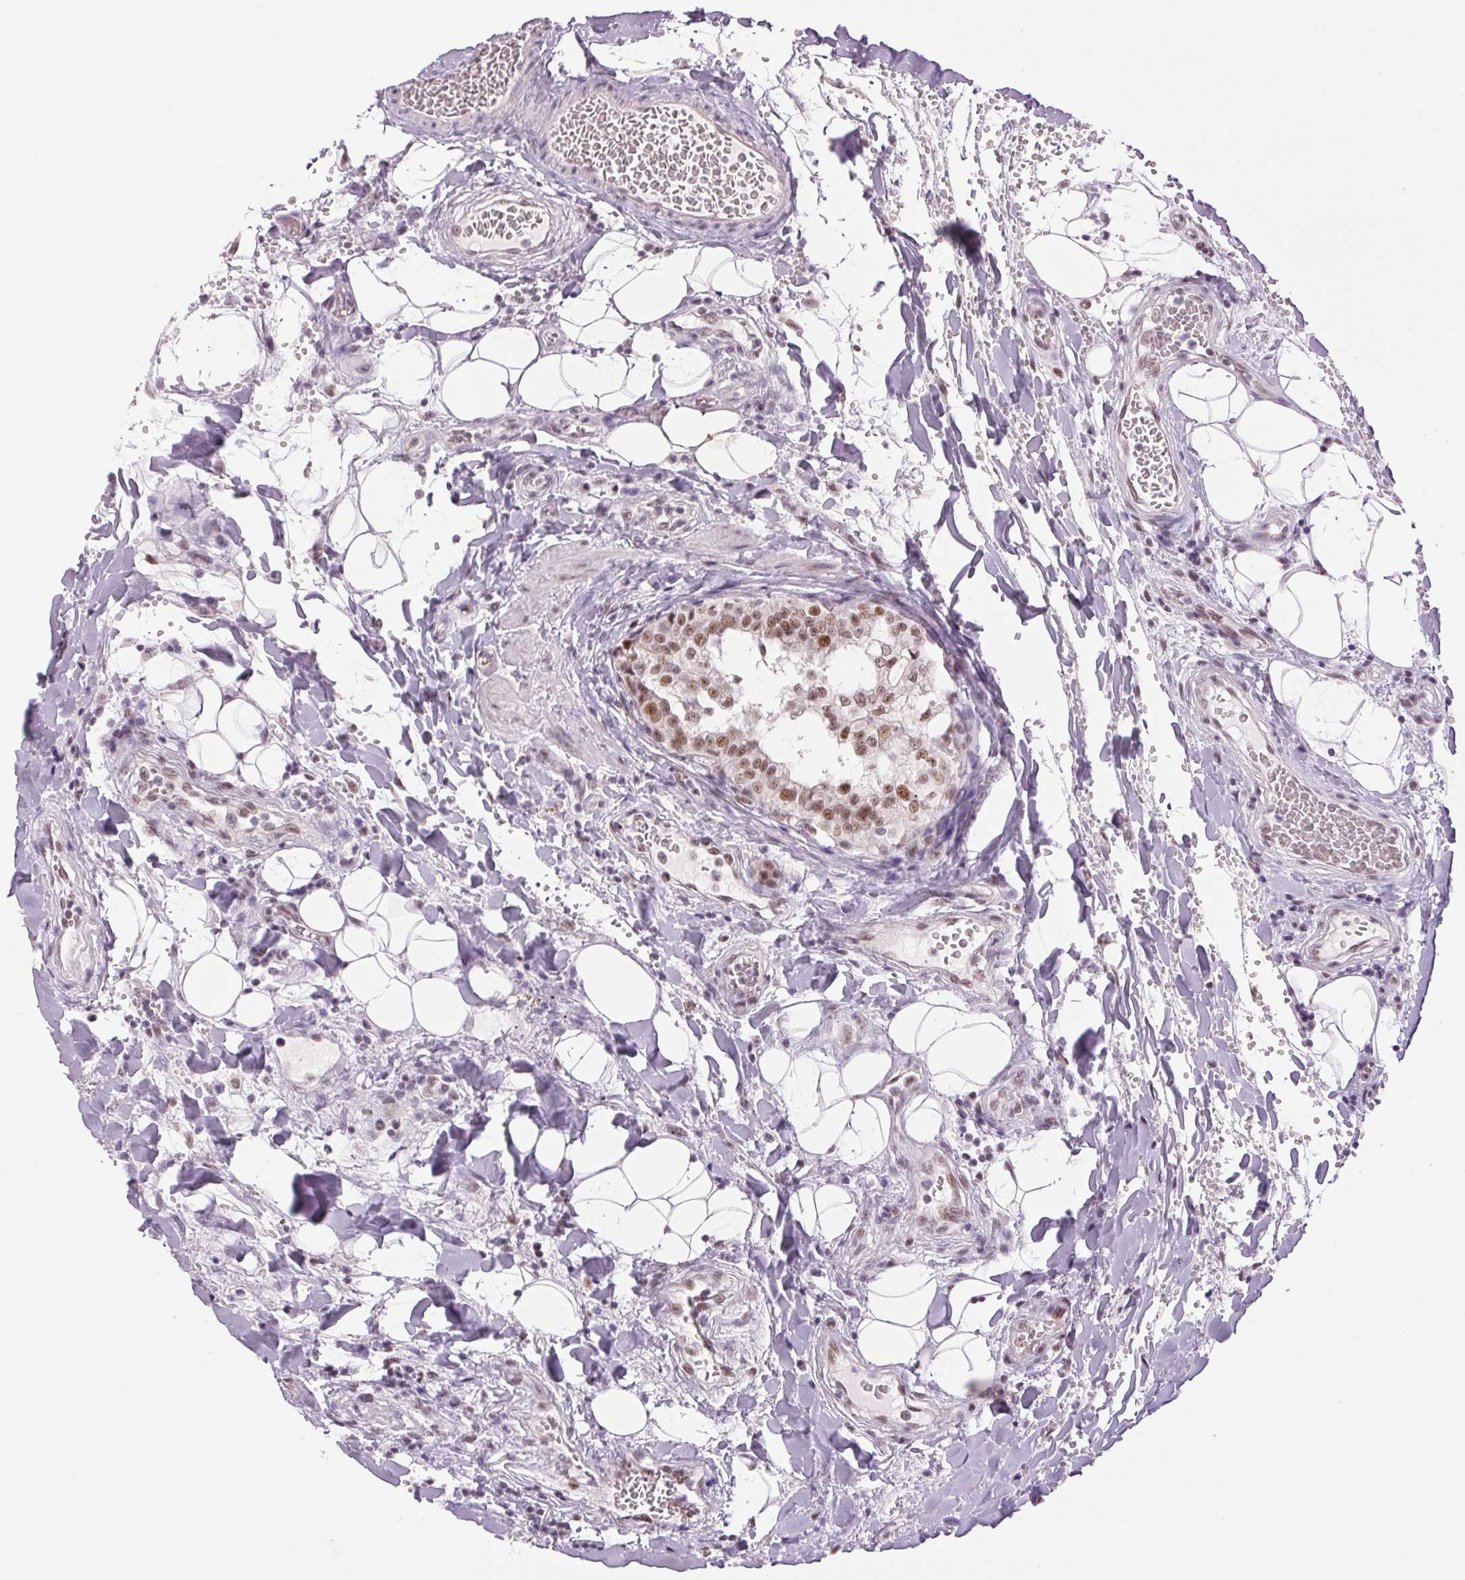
{"staining": {"intensity": "moderate", "quantity": ">75%", "location": "nuclear"}, "tissue": "thyroid cancer", "cell_type": "Tumor cells", "image_type": "cancer", "snomed": [{"axis": "morphology", "description": "Papillary adenocarcinoma, NOS"}, {"axis": "topography", "description": "Thyroid gland"}], "caption": "Moderate nuclear expression is present in about >75% of tumor cells in thyroid cancer.", "gene": "ZC3H14", "patient": {"sex": "male", "age": 20}}